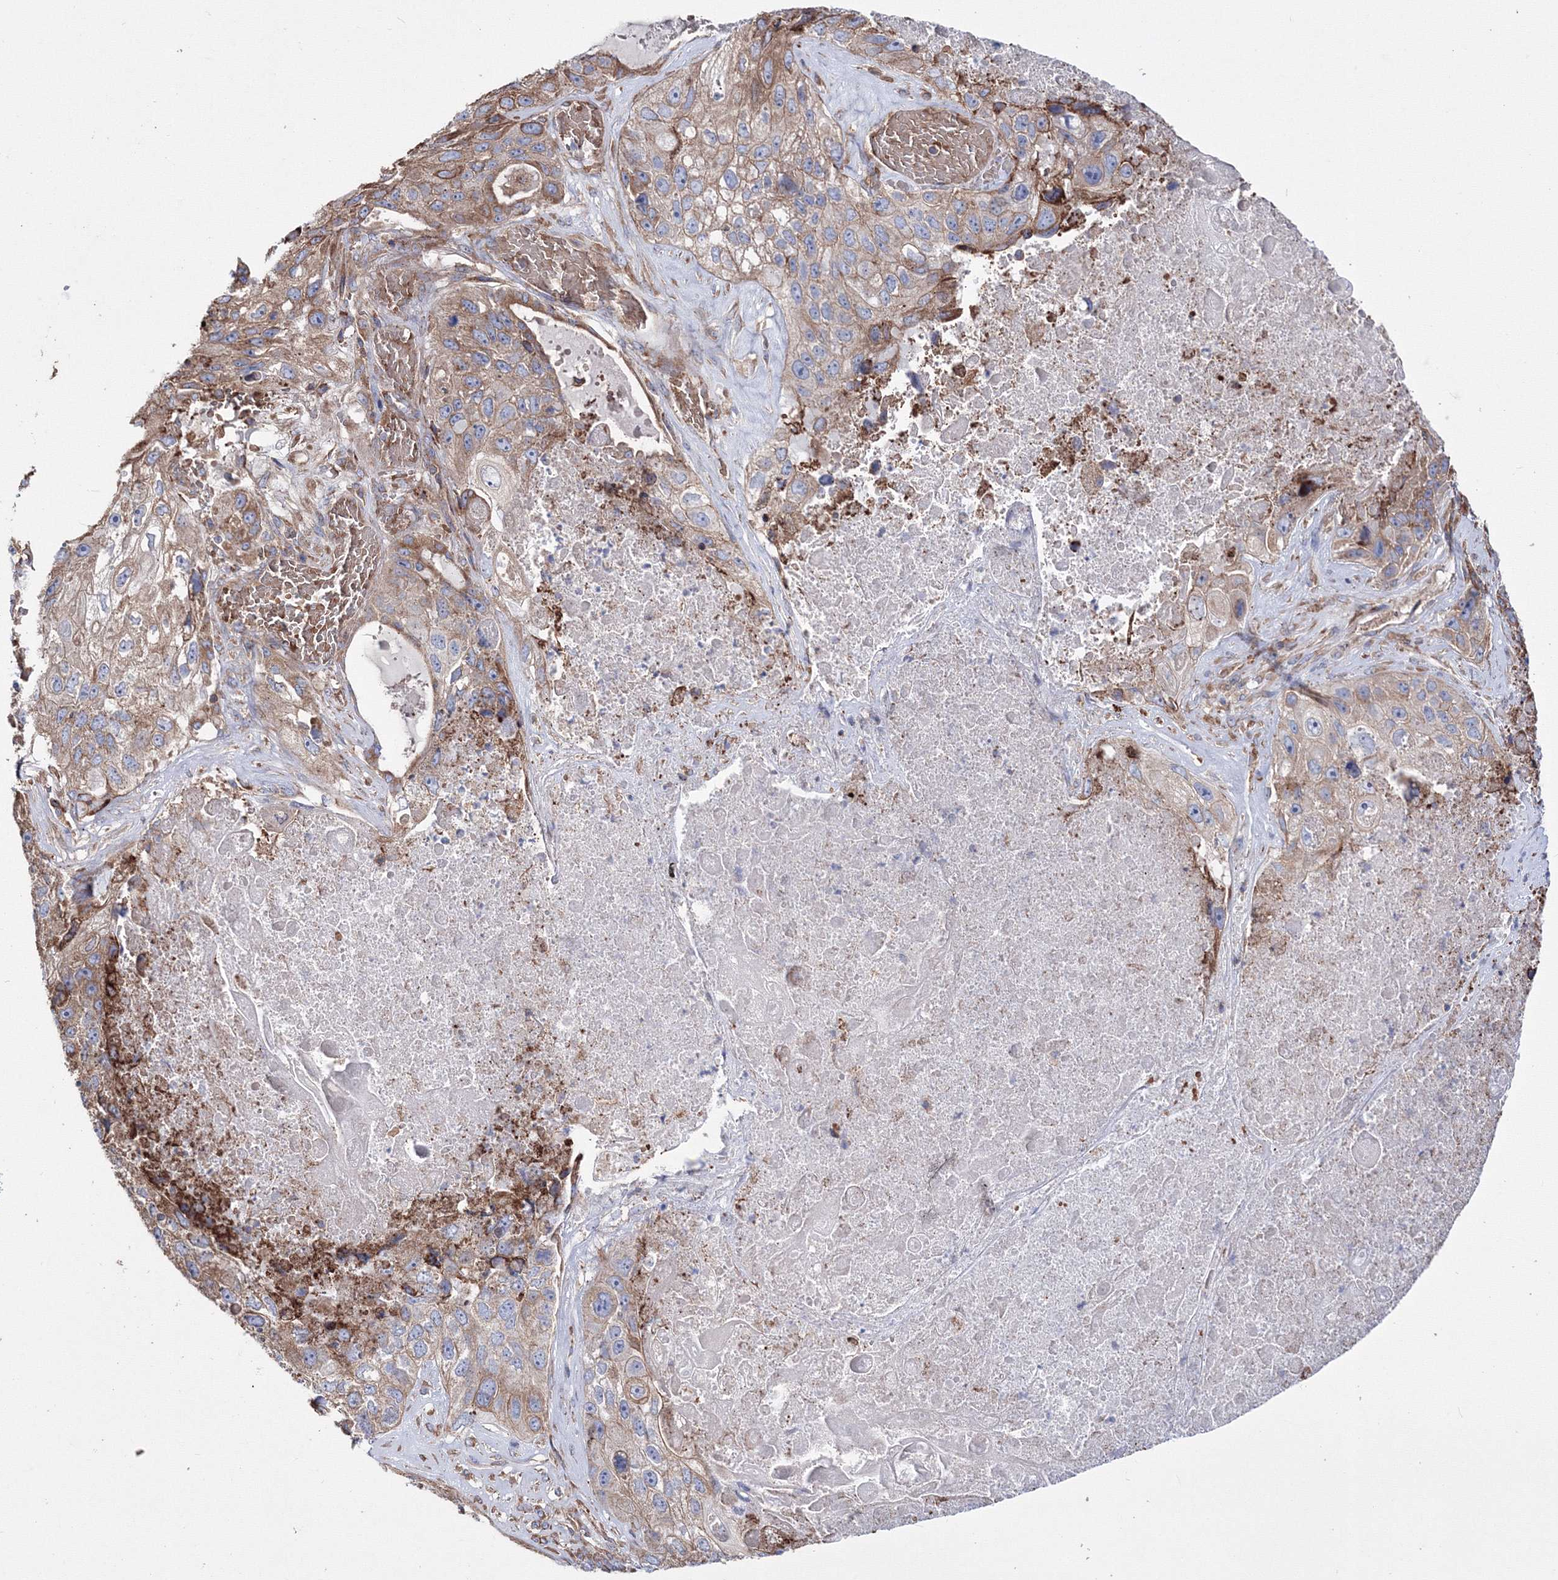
{"staining": {"intensity": "moderate", "quantity": ">75%", "location": "cytoplasmic/membranous"}, "tissue": "lung cancer", "cell_type": "Tumor cells", "image_type": "cancer", "snomed": [{"axis": "morphology", "description": "Squamous cell carcinoma, NOS"}, {"axis": "topography", "description": "Lung"}], "caption": "Immunohistochemical staining of human squamous cell carcinoma (lung) reveals moderate cytoplasmic/membranous protein expression in approximately >75% of tumor cells.", "gene": "VPS8", "patient": {"sex": "male", "age": 61}}